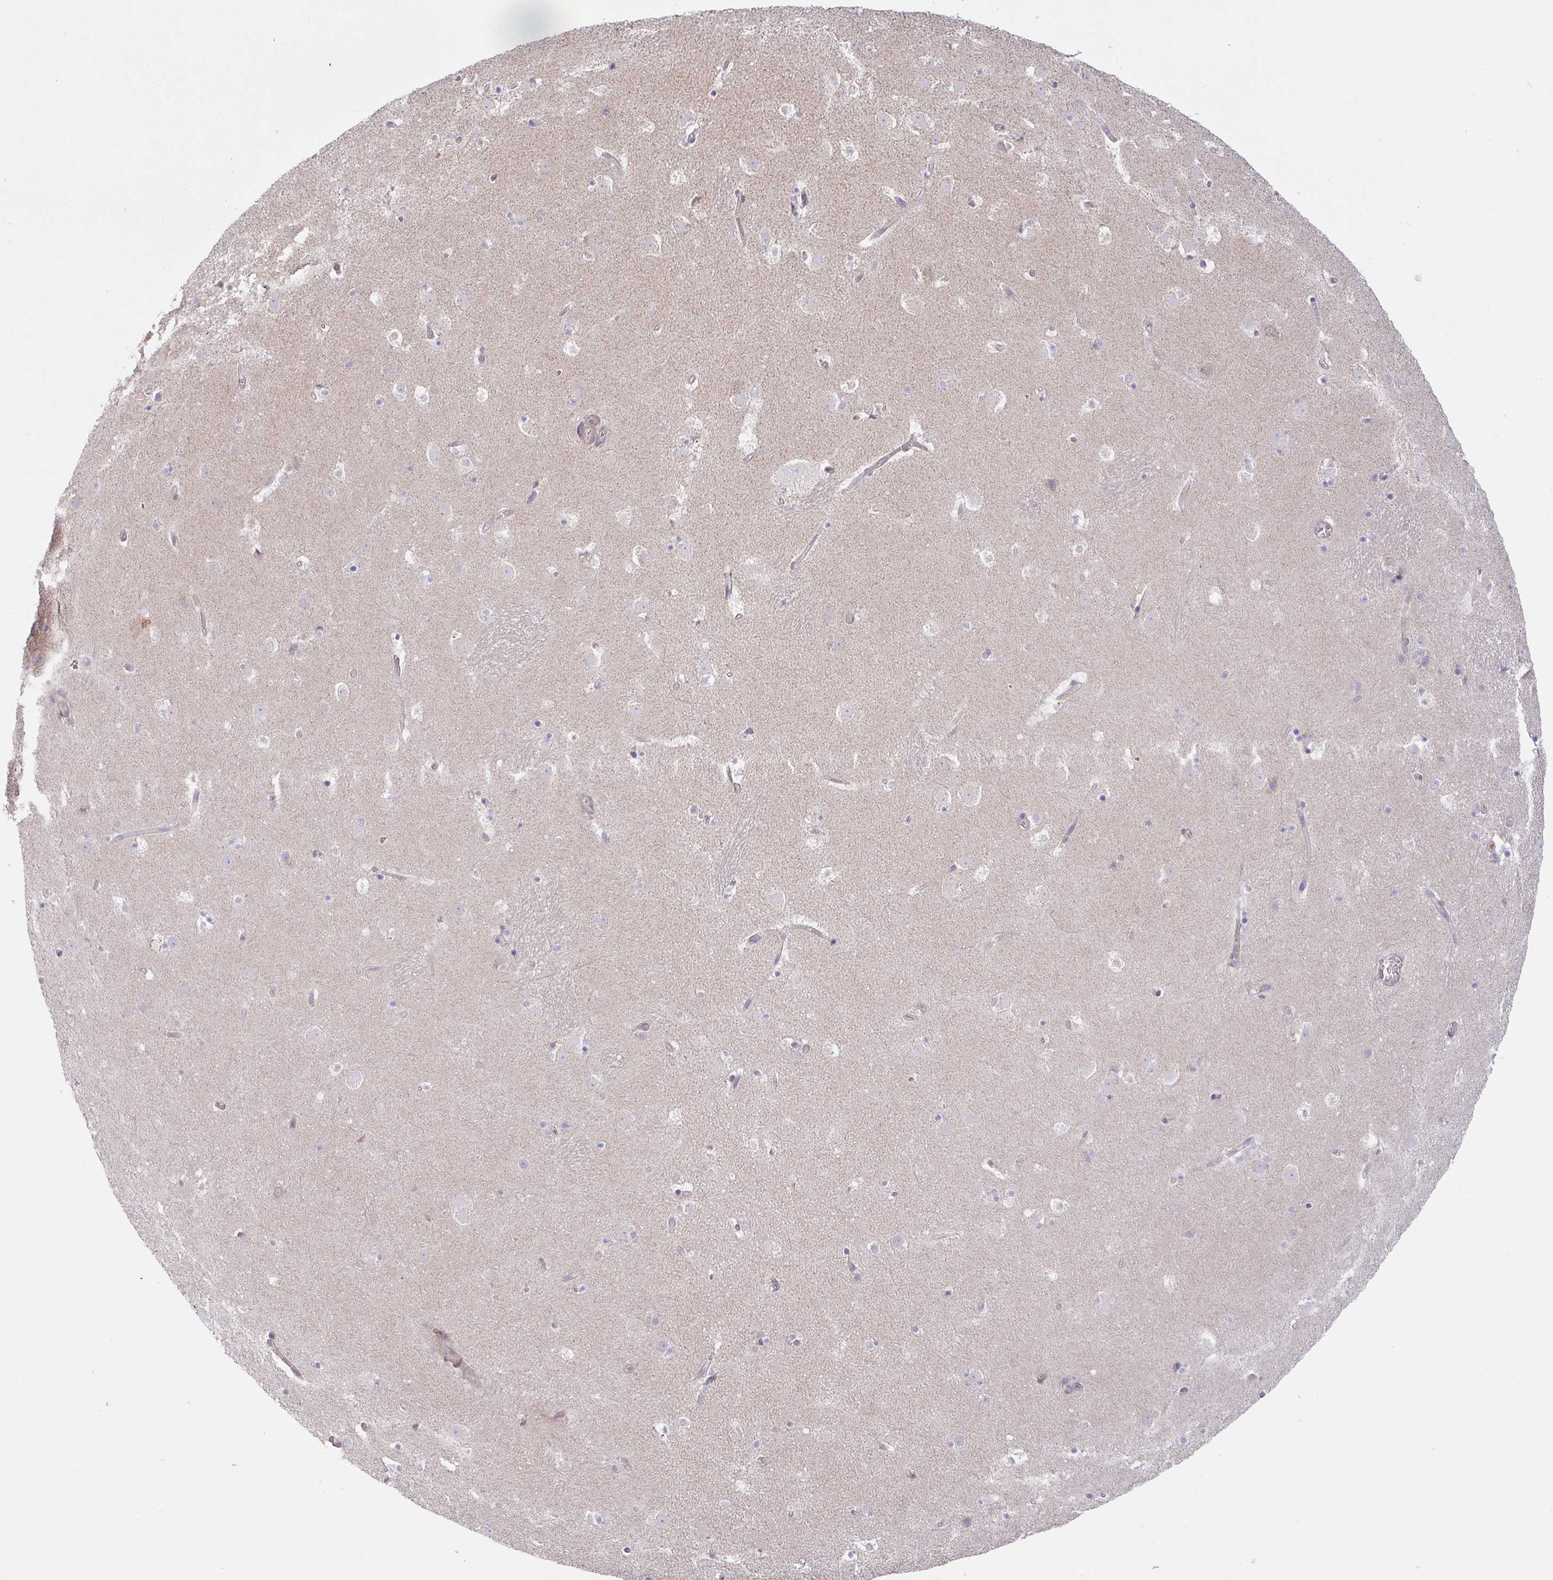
{"staining": {"intensity": "weak", "quantity": "<25%", "location": "cytoplasmic/membranous"}, "tissue": "caudate", "cell_type": "Glial cells", "image_type": "normal", "snomed": [{"axis": "morphology", "description": "Normal tissue, NOS"}, {"axis": "topography", "description": "Lateral ventricle wall"}], "caption": "The histopathology image demonstrates no staining of glial cells in normal caudate.", "gene": "MOB1A", "patient": {"sex": "male", "age": 37}}